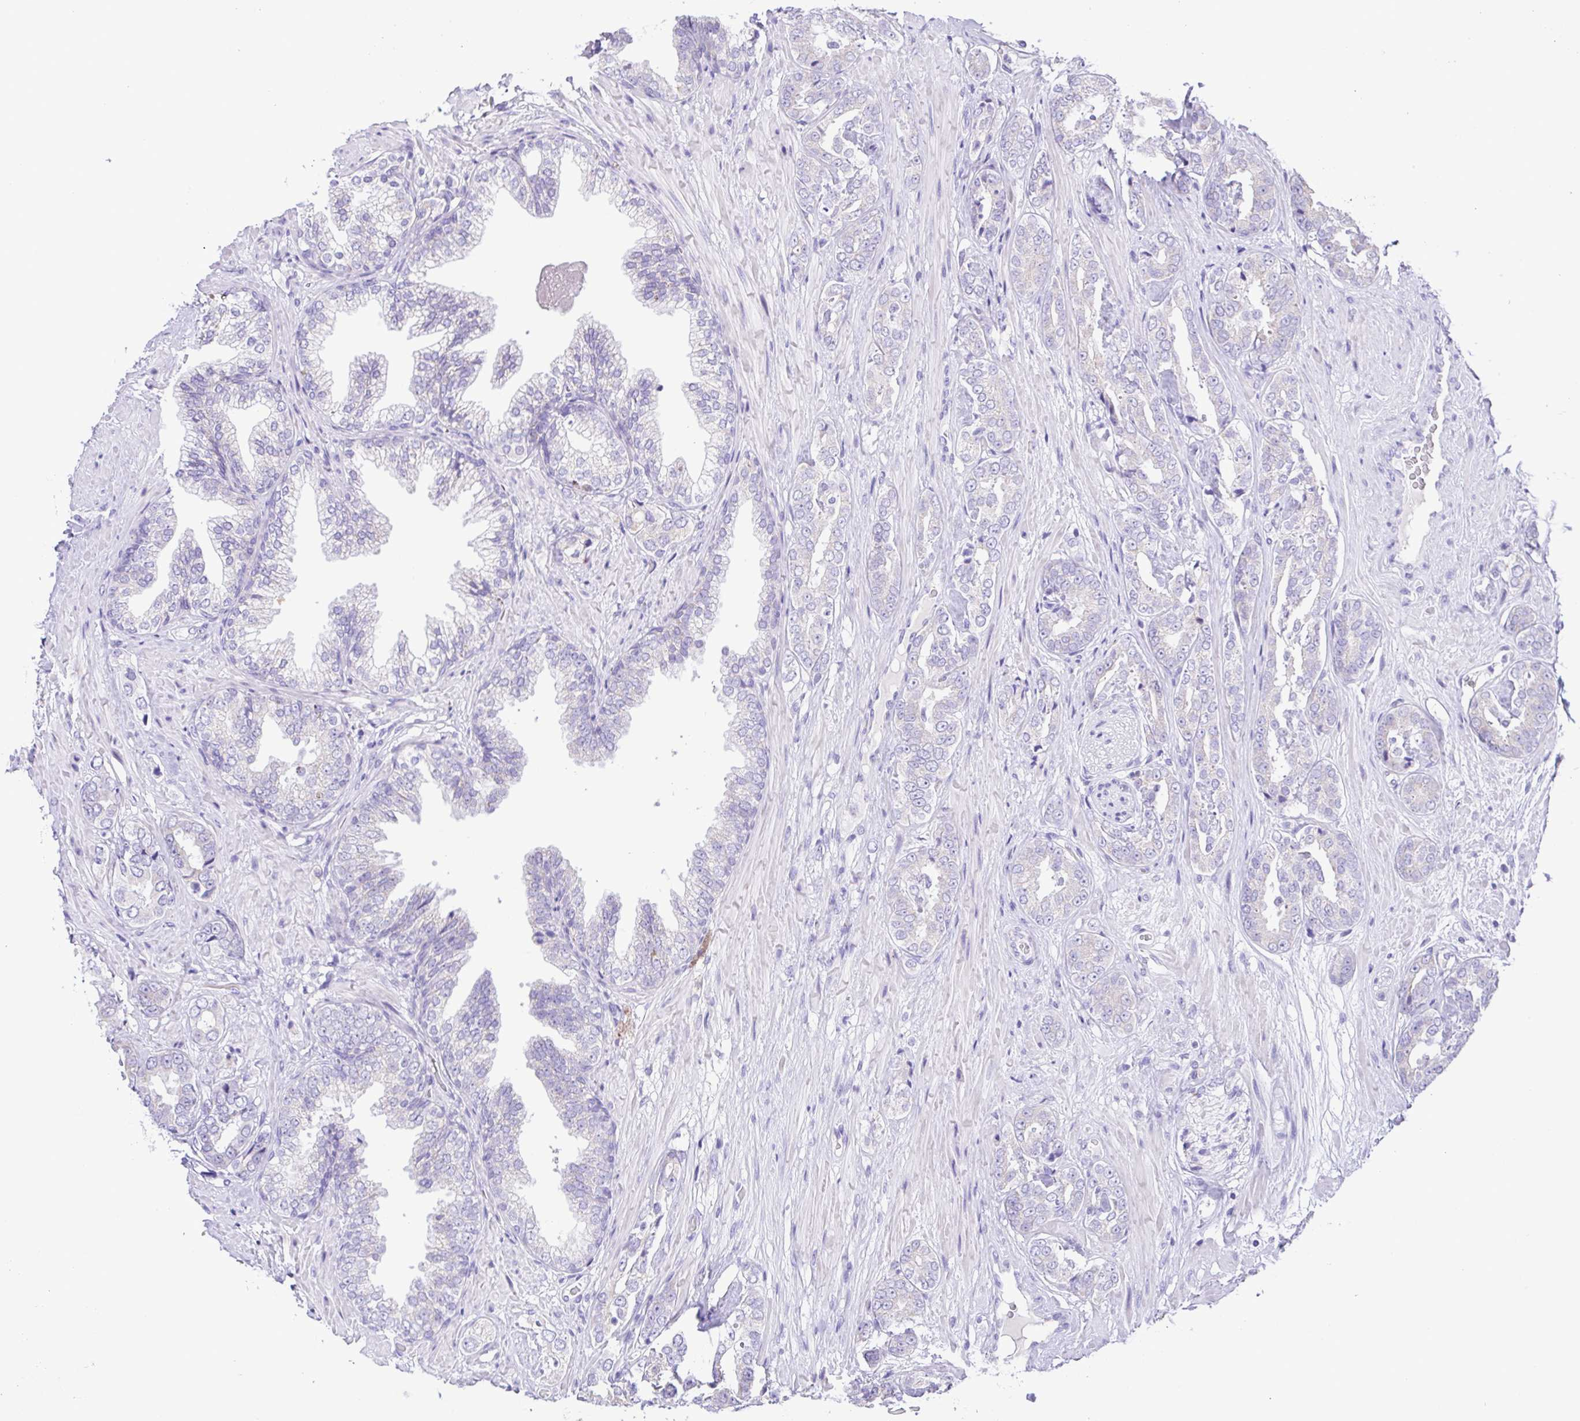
{"staining": {"intensity": "negative", "quantity": "none", "location": "none"}, "tissue": "prostate cancer", "cell_type": "Tumor cells", "image_type": "cancer", "snomed": [{"axis": "morphology", "description": "Adenocarcinoma, High grade"}, {"axis": "topography", "description": "Prostate"}], "caption": "Prostate cancer (adenocarcinoma (high-grade)) stained for a protein using immunohistochemistry (IHC) displays no positivity tumor cells.", "gene": "CD72", "patient": {"sex": "male", "age": 71}}